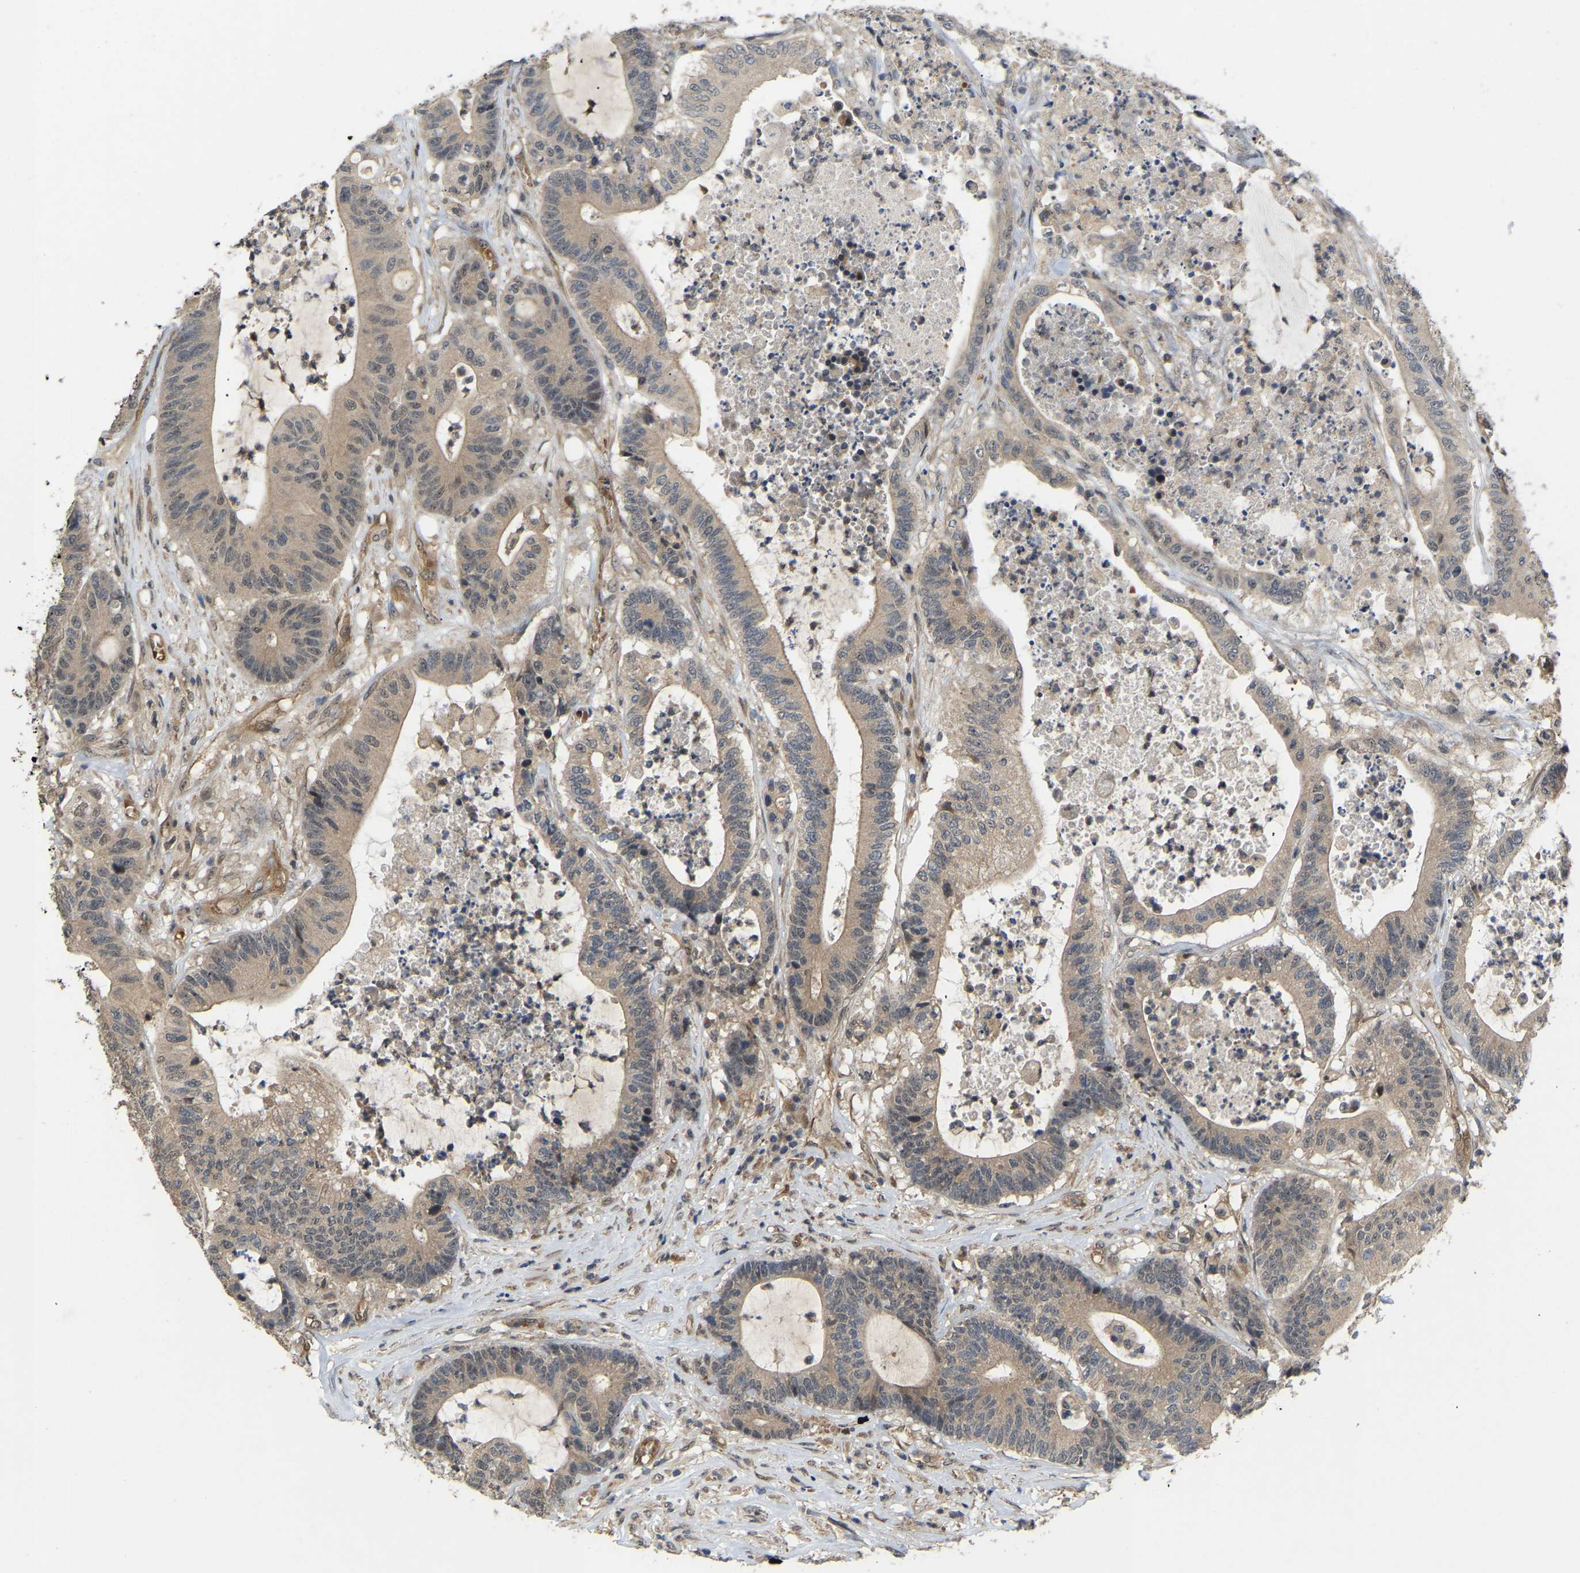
{"staining": {"intensity": "weak", "quantity": ">75%", "location": "cytoplasmic/membranous"}, "tissue": "colorectal cancer", "cell_type": "Tumor cells", "image_type": "cancer", "snomed": [{"axis": "morphology", "description": "Adenocarcinoma, NOS"}, {"axis": "topography", "description": "Colon"}], "caption": "Weak cytoplasmic/membranous staining is present in about >75% of tumor cells in colorectal adenocarcinoma. (Brightfield microscopy of DAB IHC at high magnification).", "gene": "LIMK2", "patient": {"sex": "female", "age": 84}}